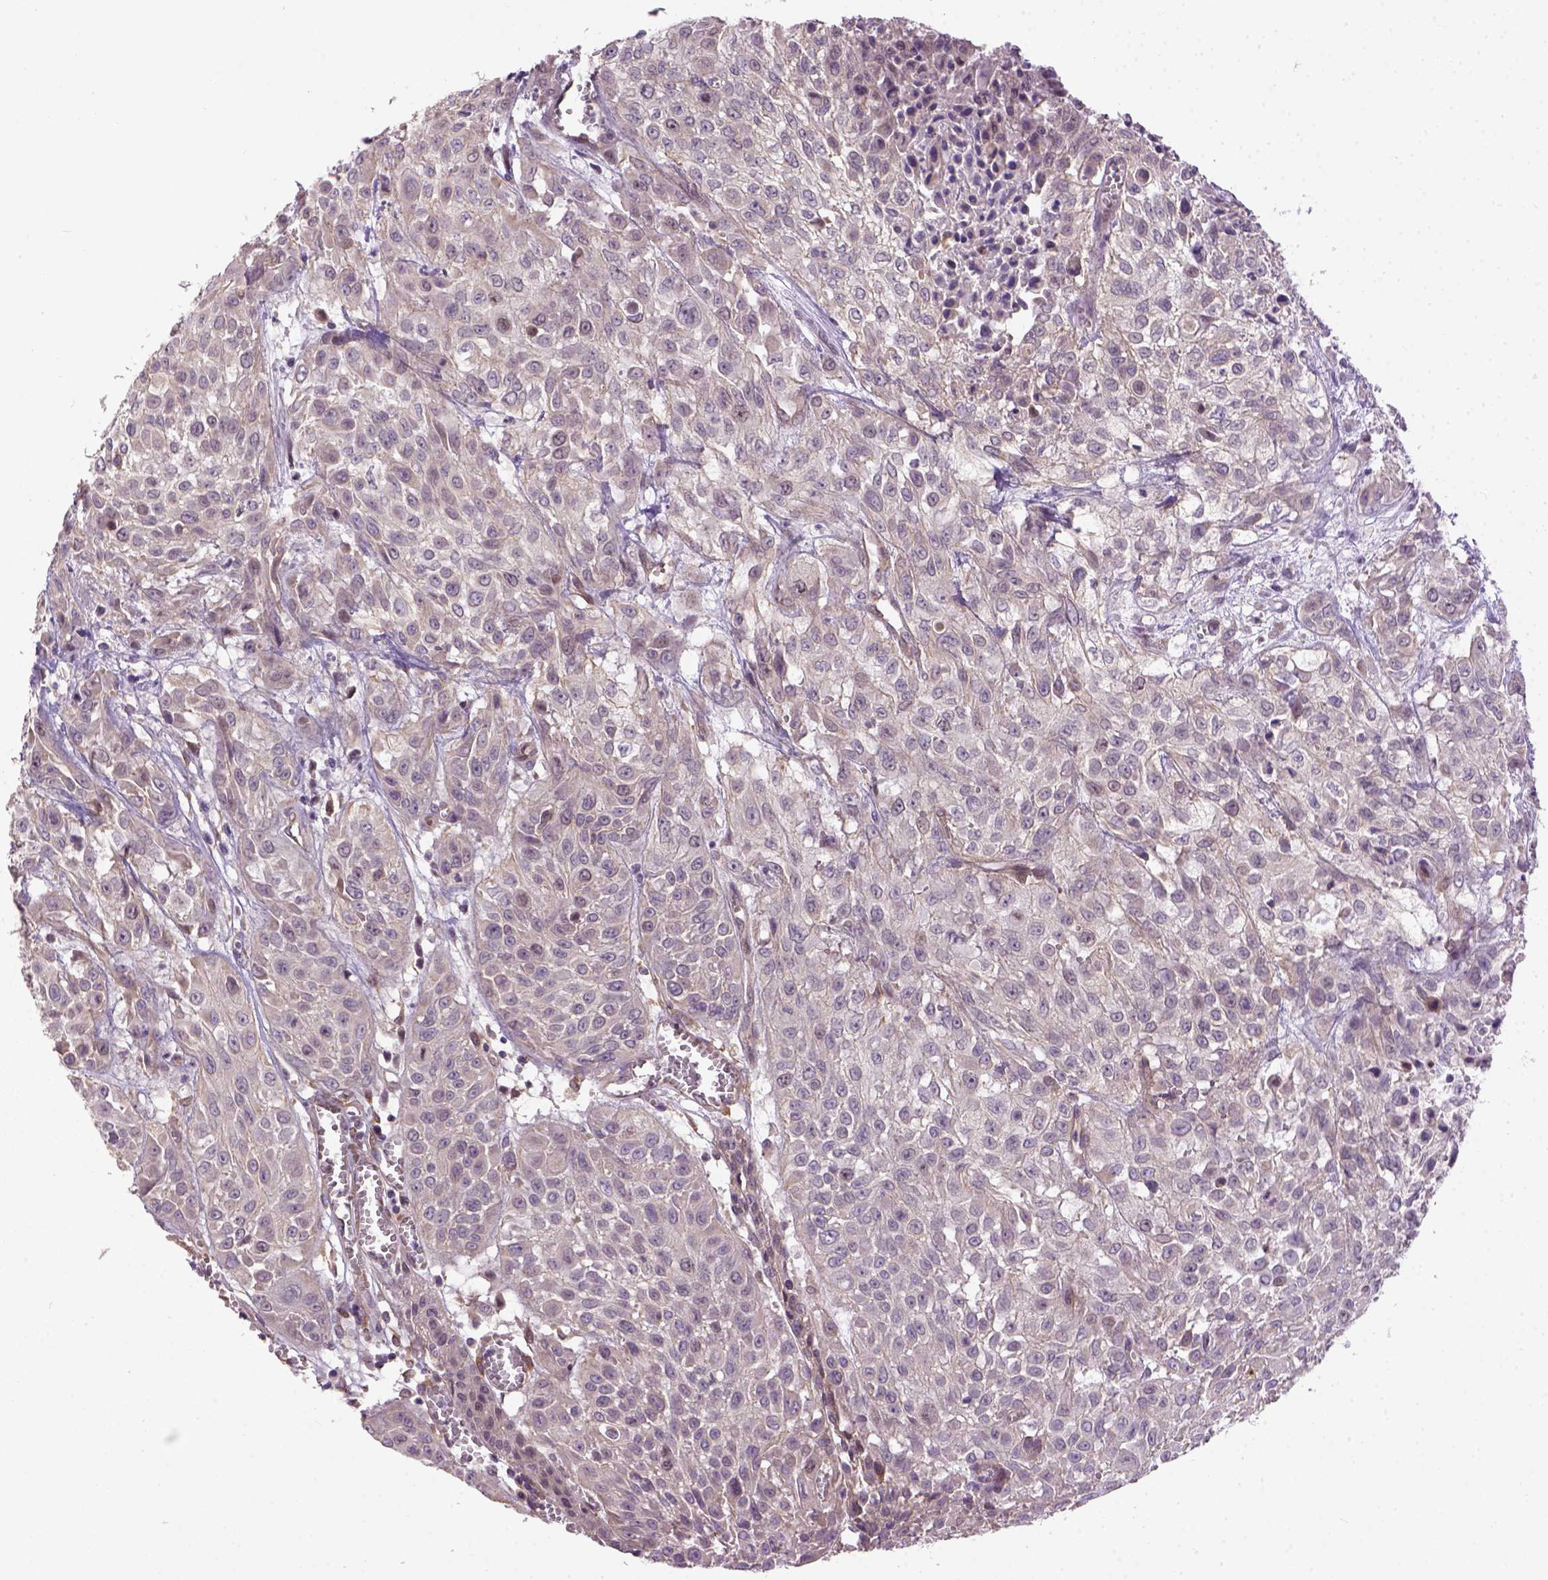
{"staining": {"intensity": "negative", "quantity": "none", "location": "none"}, "tissue": "urothelial cancer", "cell_type": "Tumor cells", "image_type": "cancer", "snomed": [{"axis": "morphology", "description": "Urothelial carcinoma, High grade"}, {"axis": "topography", "description": "Urinary bladder"}], "caption": "Immunohistochemical staining of urothelial cancer reveals no significant expression in tumor cells.", "gene": "KAZN", "patient": {"sex": "male", "age": 57}}